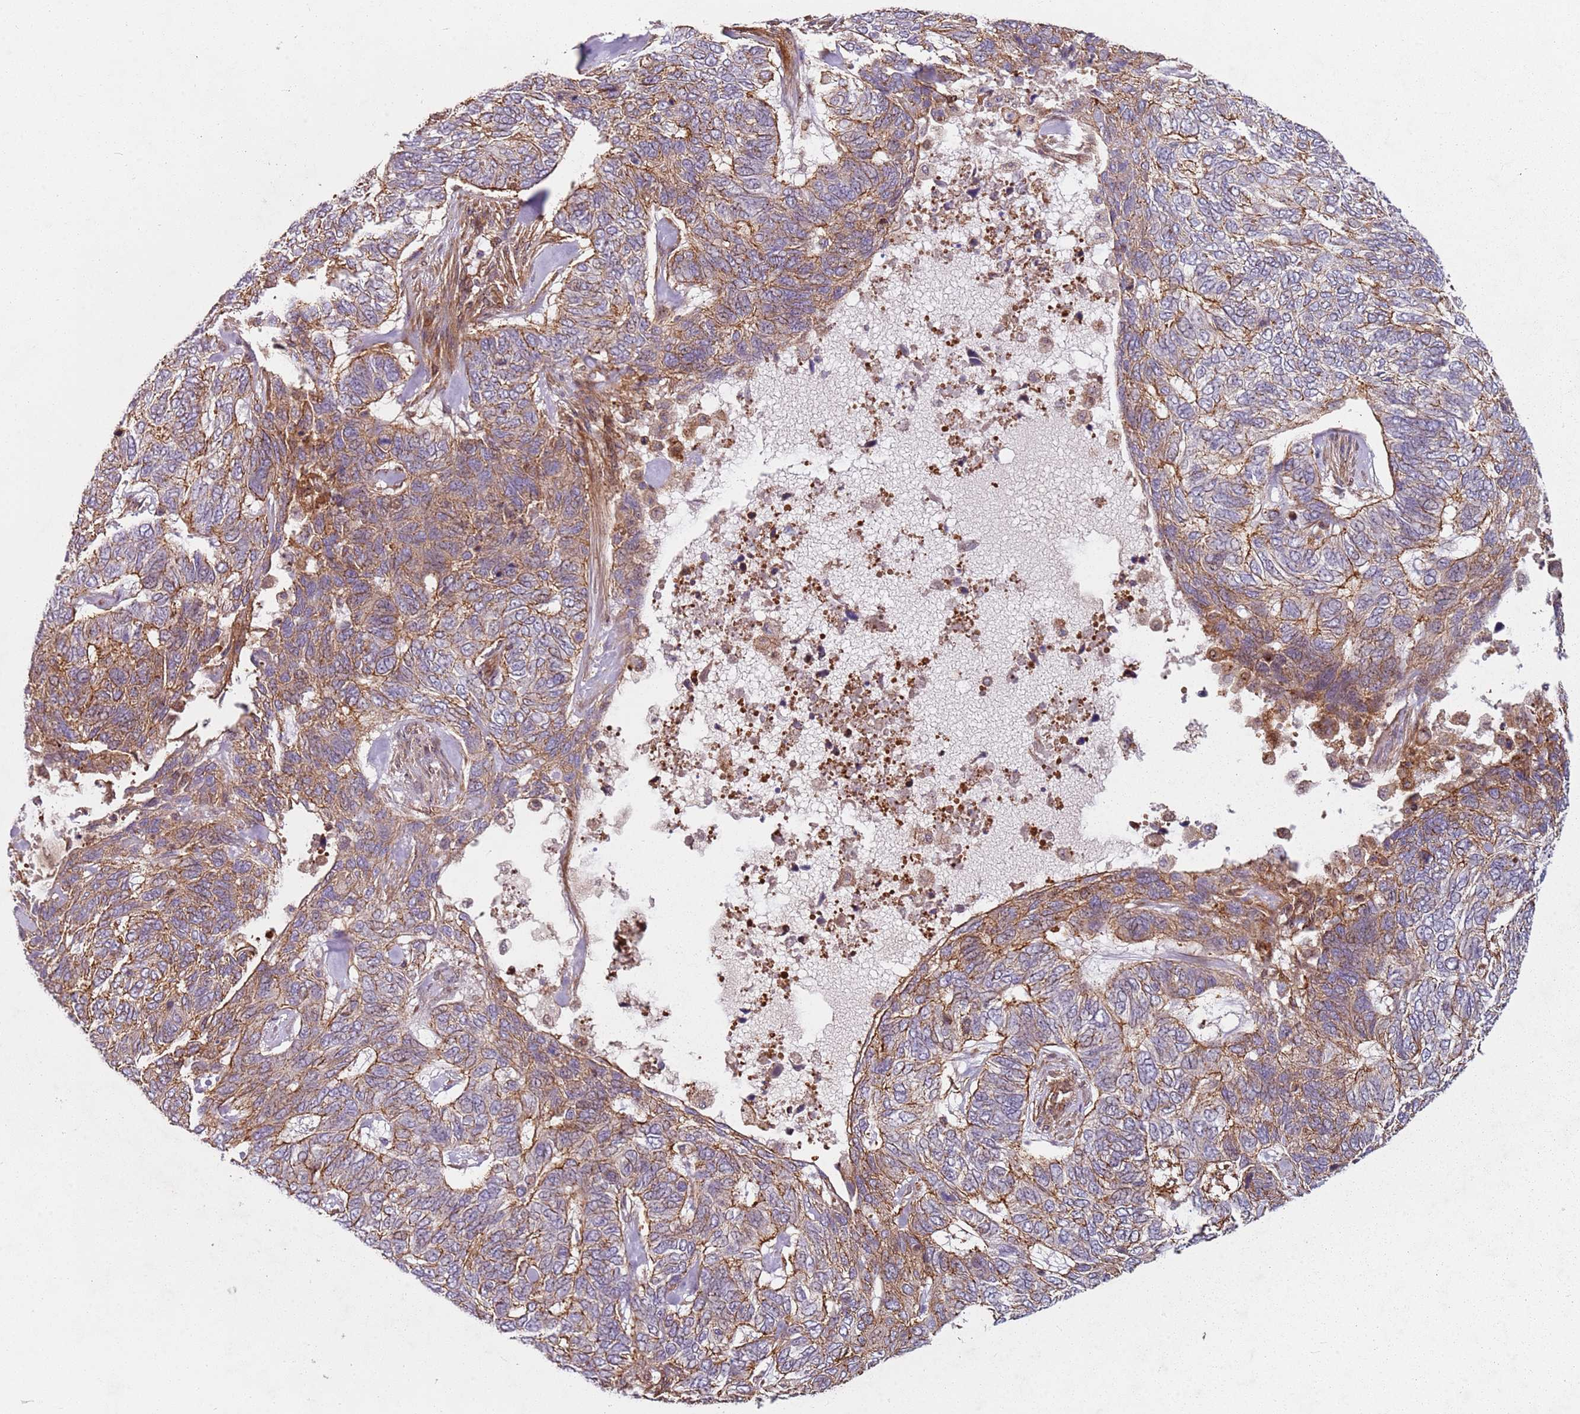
{"staining": {"intensity": "moderate", "quantity": ">75%", "location": "cytoplasmic/membranous"}, "tissue": "skin cancer", "cell_type": "Tumor cells", "image_type": "cancer", "snomed": [{"axis": "morphology", "description": "Basal cell carcinoma"}, {"axis": "topography", "description": "Skin"}], "caption": "Human skin basal cell carcinoma stained with a brown dye exhibits moderate cytoplasmic/membranous positive expression in approximately >75% of tumor cells.", "gene": "C2CD4B", "patient": {"sex": "female", "age": 65}}